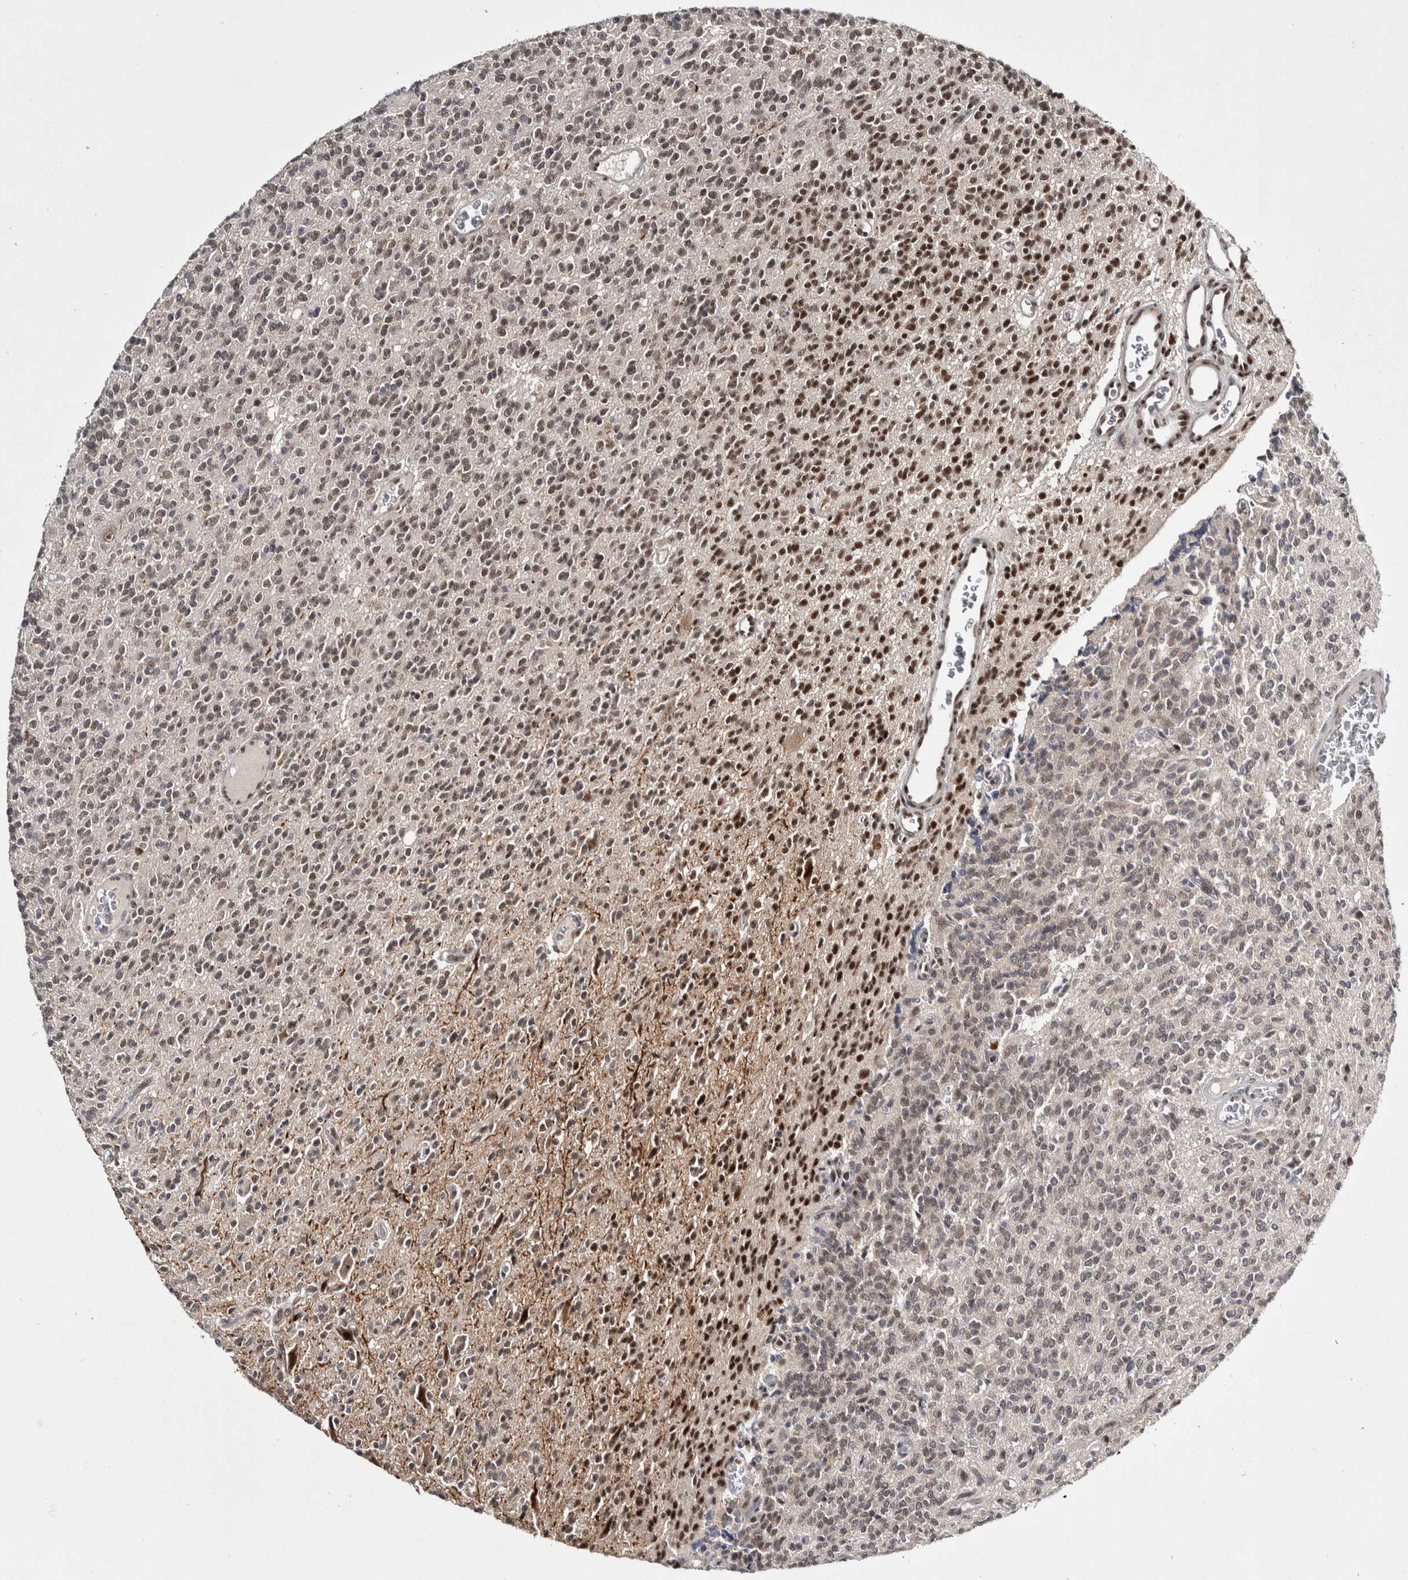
{"staining": {"intensity": "moderate", "quantity": ">75%", "location": "nuclear"}, "tissue": "glioma", "cell_type": "Tumor cells", "image_type": "cancer", "snomed": [{"axis": "morphology", "description": "Glioma, malignant, High grade"}, {"axis": "topography", "description": "Brain"}], "caption": "This photomicrograph displays IHC staining of glioma, with medium moderate nuclear staining in about >75% of tumor cells.", "gene": "ASPN", "patient": {"sex": "male", "age": 34}}